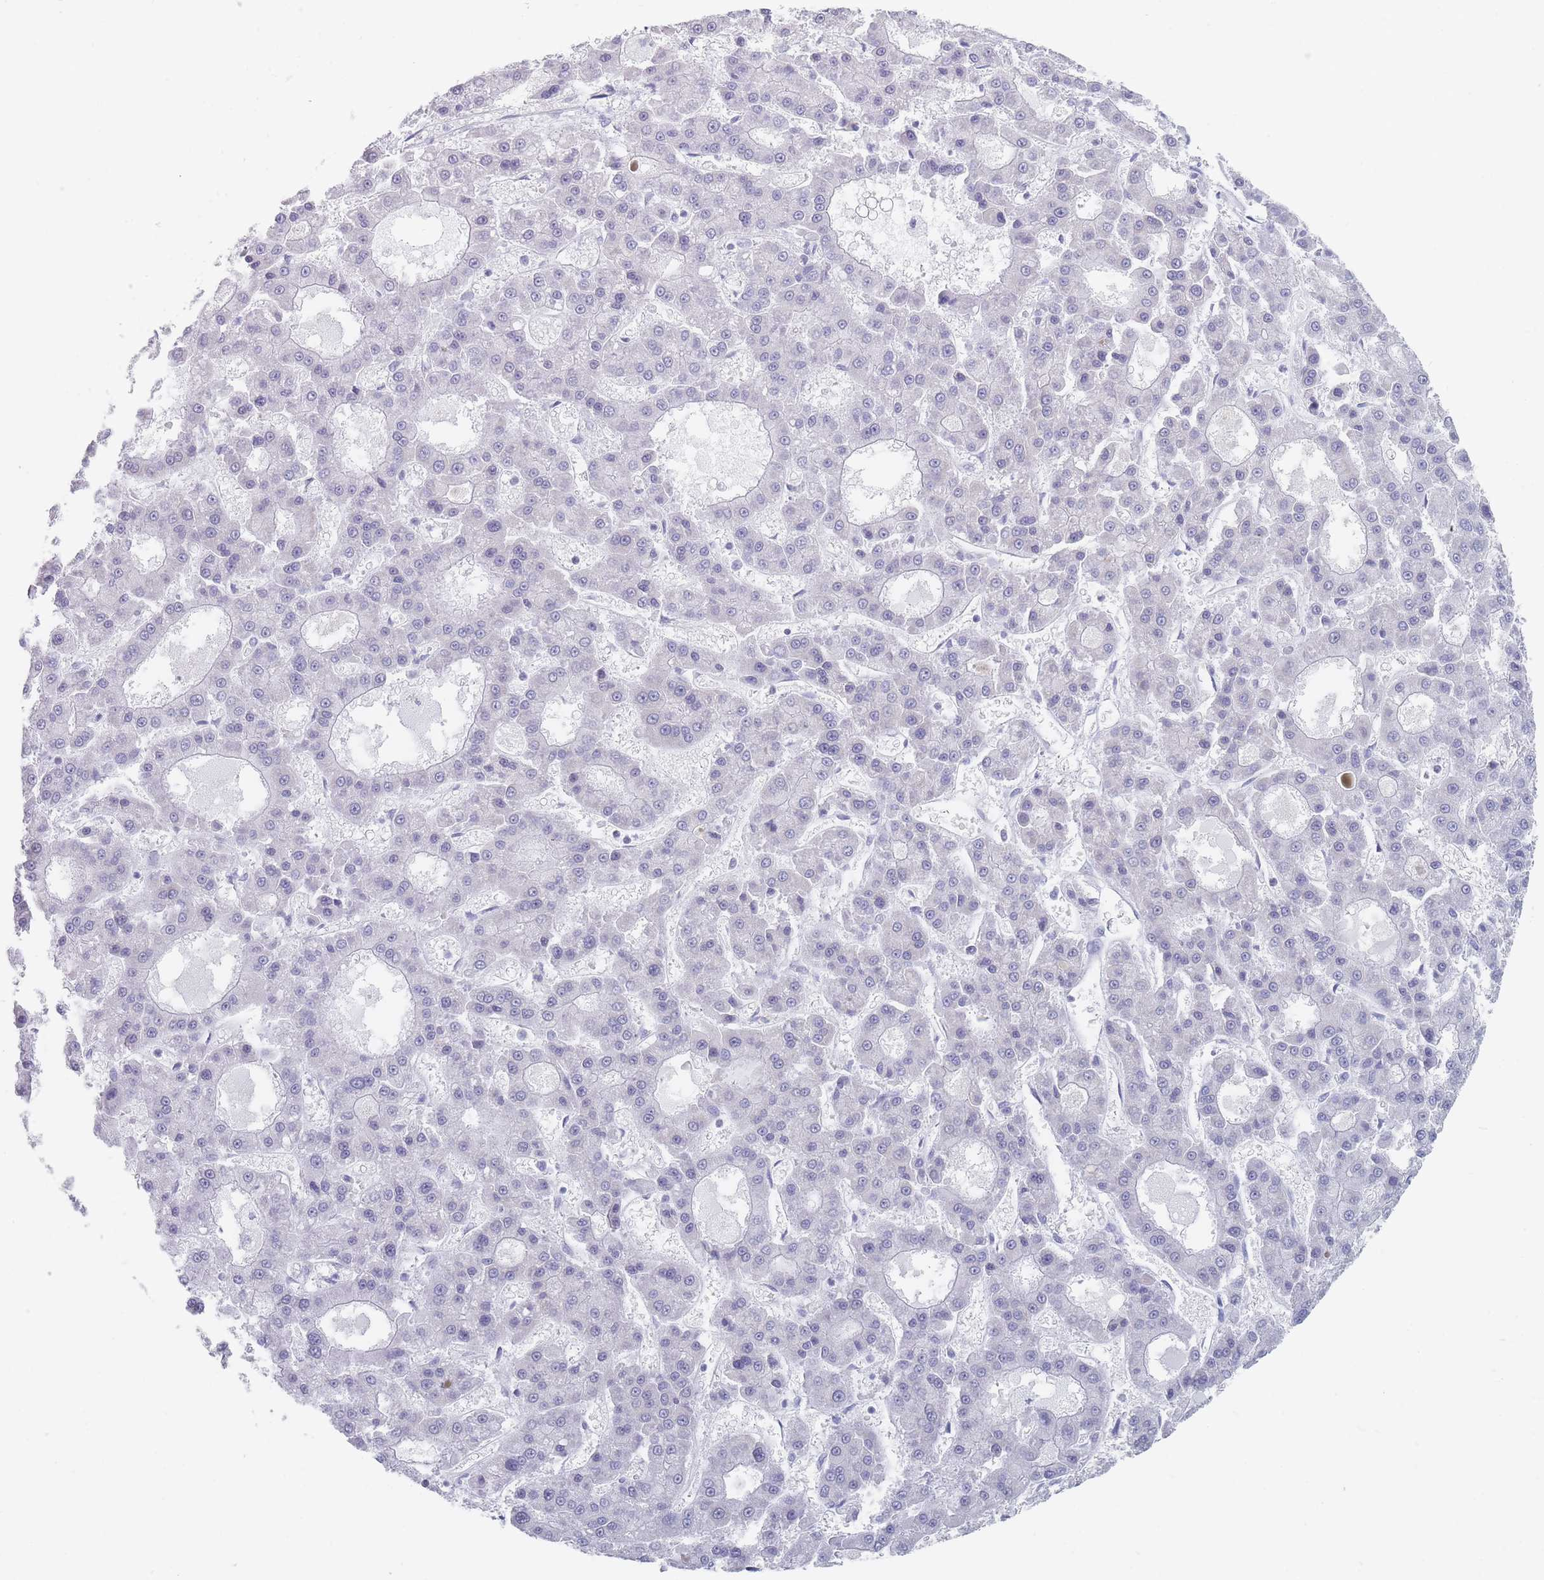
{"staining": {"intensity": "negative", "quantity": "none", "location": "none"}, "tissue": "liver cancer", "cell_type": "Tumor cells", "image_type": "cancer", "snomed": [{"axis": "morphology", "description": "Carcinoma, Hepatocellular, NOS"}, {"axis": "topography", "description": "Liver"}], "caption": "Histopathology image shows no significant protein positivity in tumor cells of liver cancer.", "gene": "MAP1S", "patient": {"sex": "male", "age": 70}}